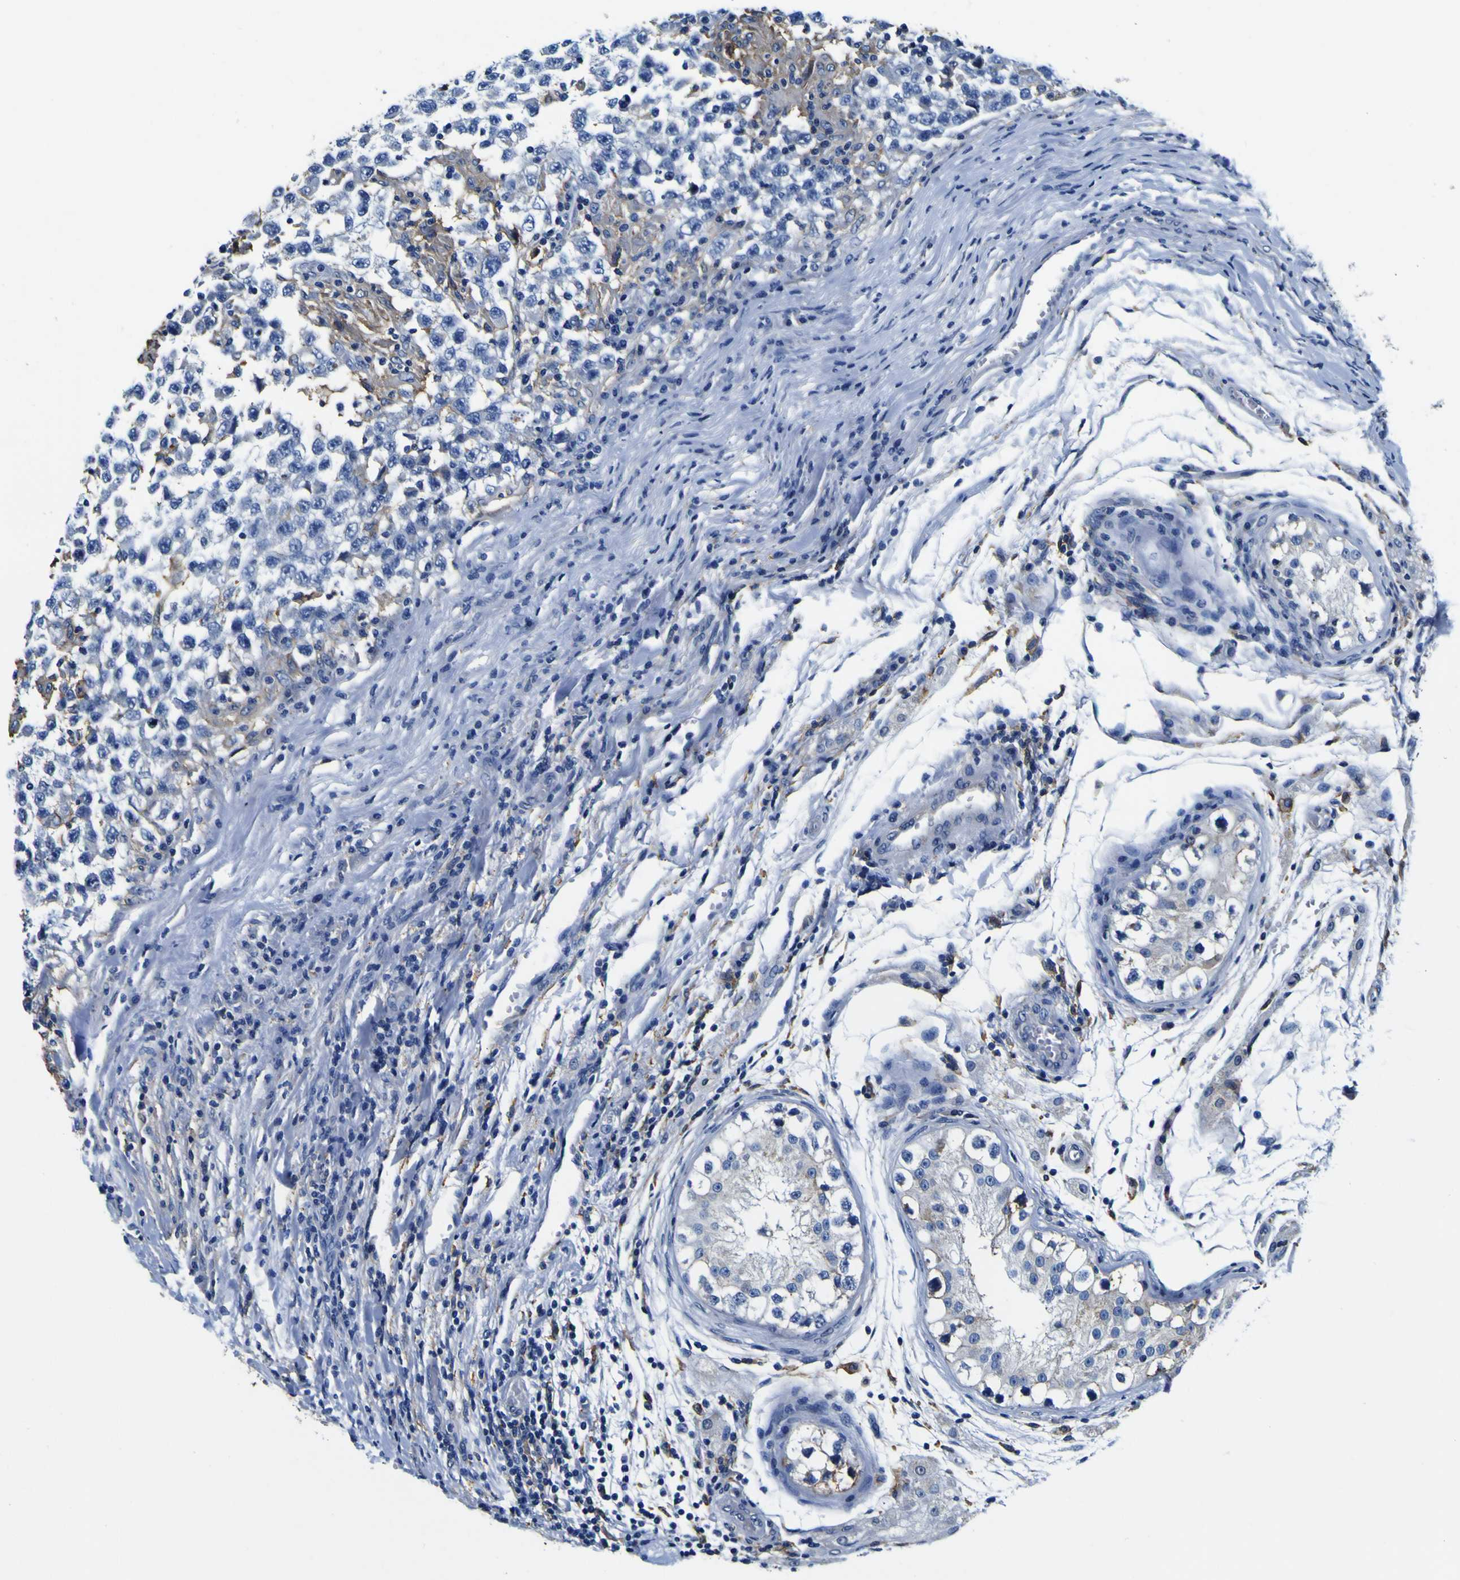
{"staining": {"intensity": "negative", "quantity": "none", "location": "none"}, "tissue": "testis cancer", "cell_type": "Tumor cells", "image_type": "cancer", "snomed": [{"axis": "morphology", "description": "Carcinoma, Embryonal, NOS"}, {"axis": "topography", "description": "Testis"}], "caption": "Tumor cells are negative for protein expression in human testis cancer (embryonal carcinoma).", "gene": "PXDN", "patient": {"sex": "male", "age": 21}}